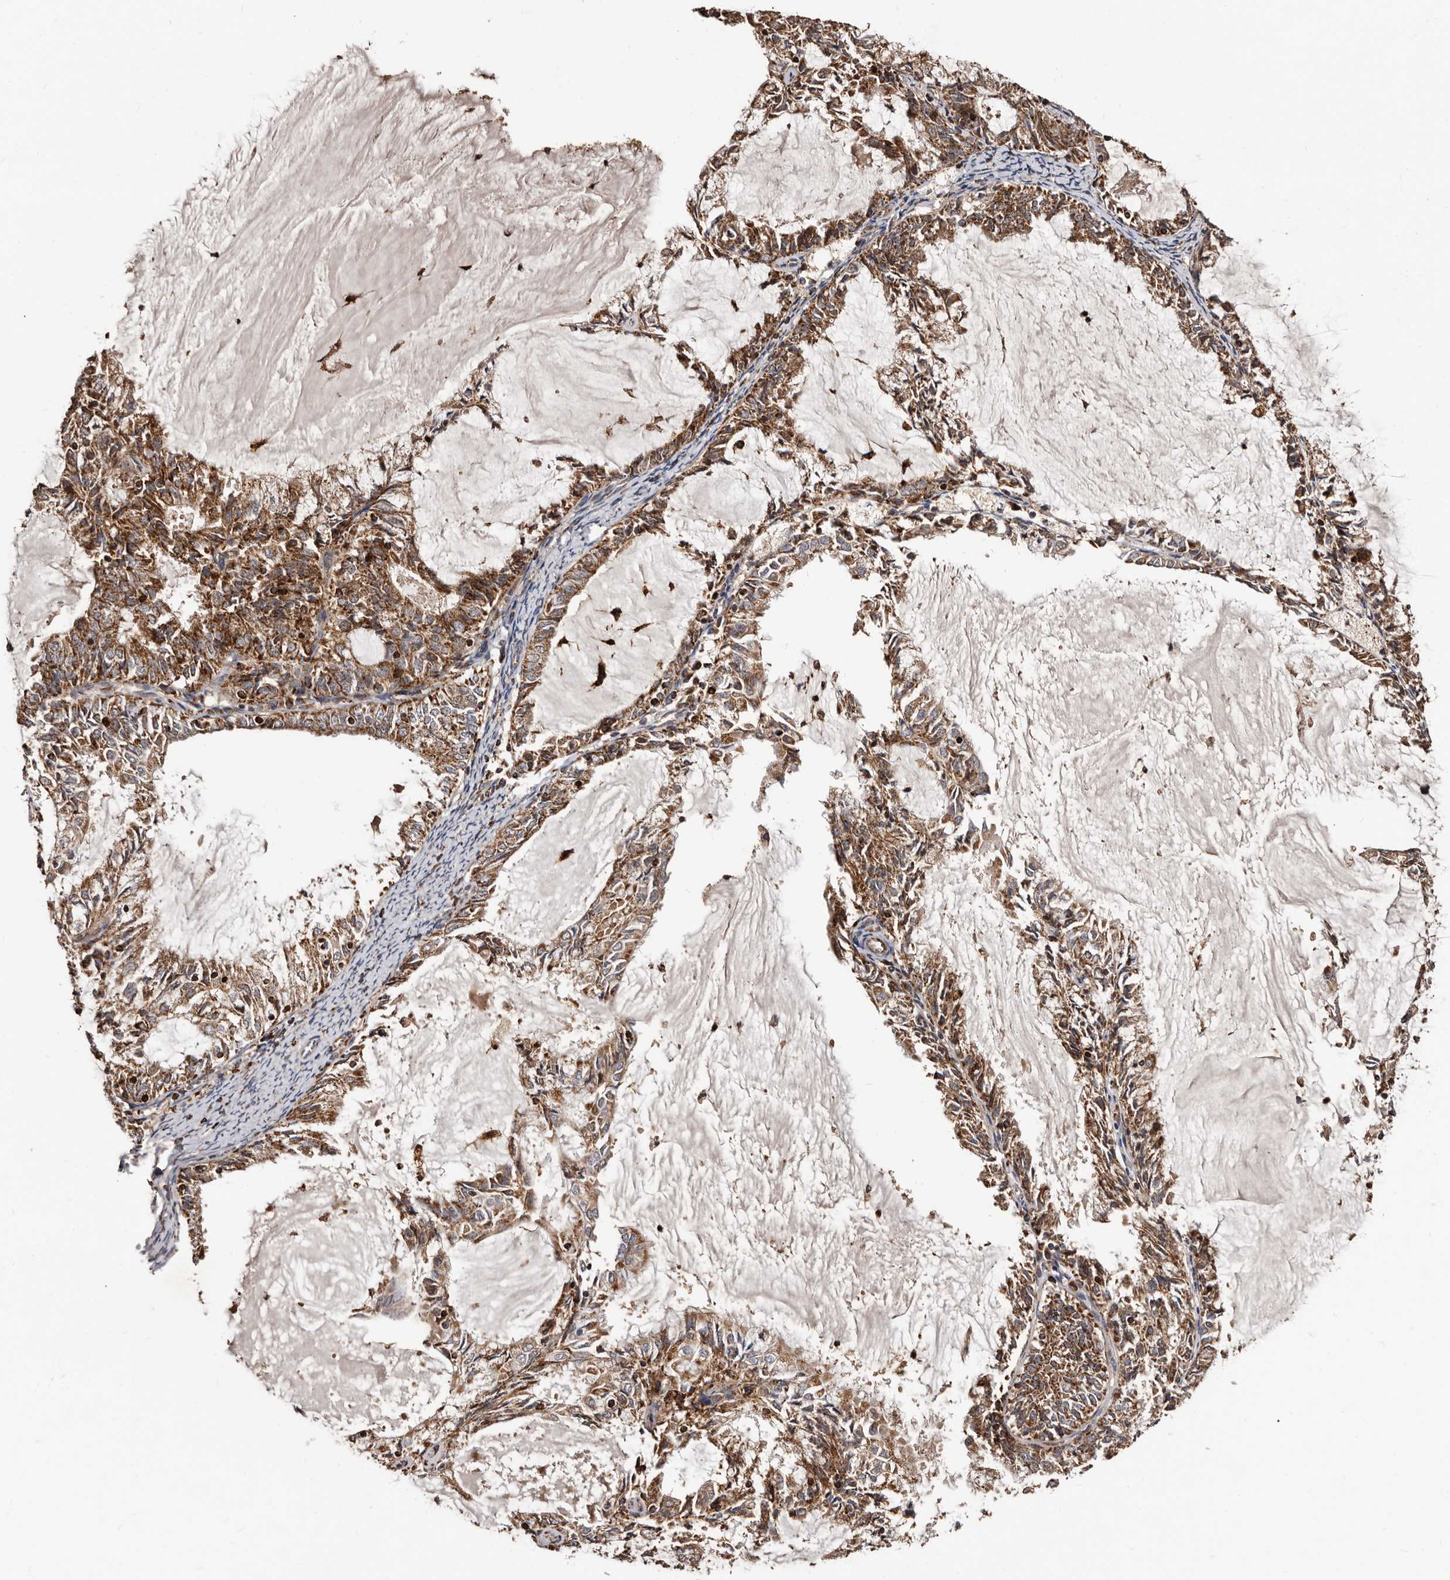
{"staining": {"intensity": "strong", "quantity": ">75%", "location": "cytoplasmic/membranous"}, "tissue": "endometrial cancer", "cell_type": "Tumor cells", "image_type": "cancer", "snomed": [{"axis": "morphology", "description": "Adenocarcinoma, NOS"}, {"axis": "topography", "description": "Endometrium"}], "caption": "Tumor cells show high levels of strong cytoplasmic/membranous positivity in about >75% of cells in endometrial cancer.", "gene": "BAX", "patient": {"sex": "female", "age": 57}}